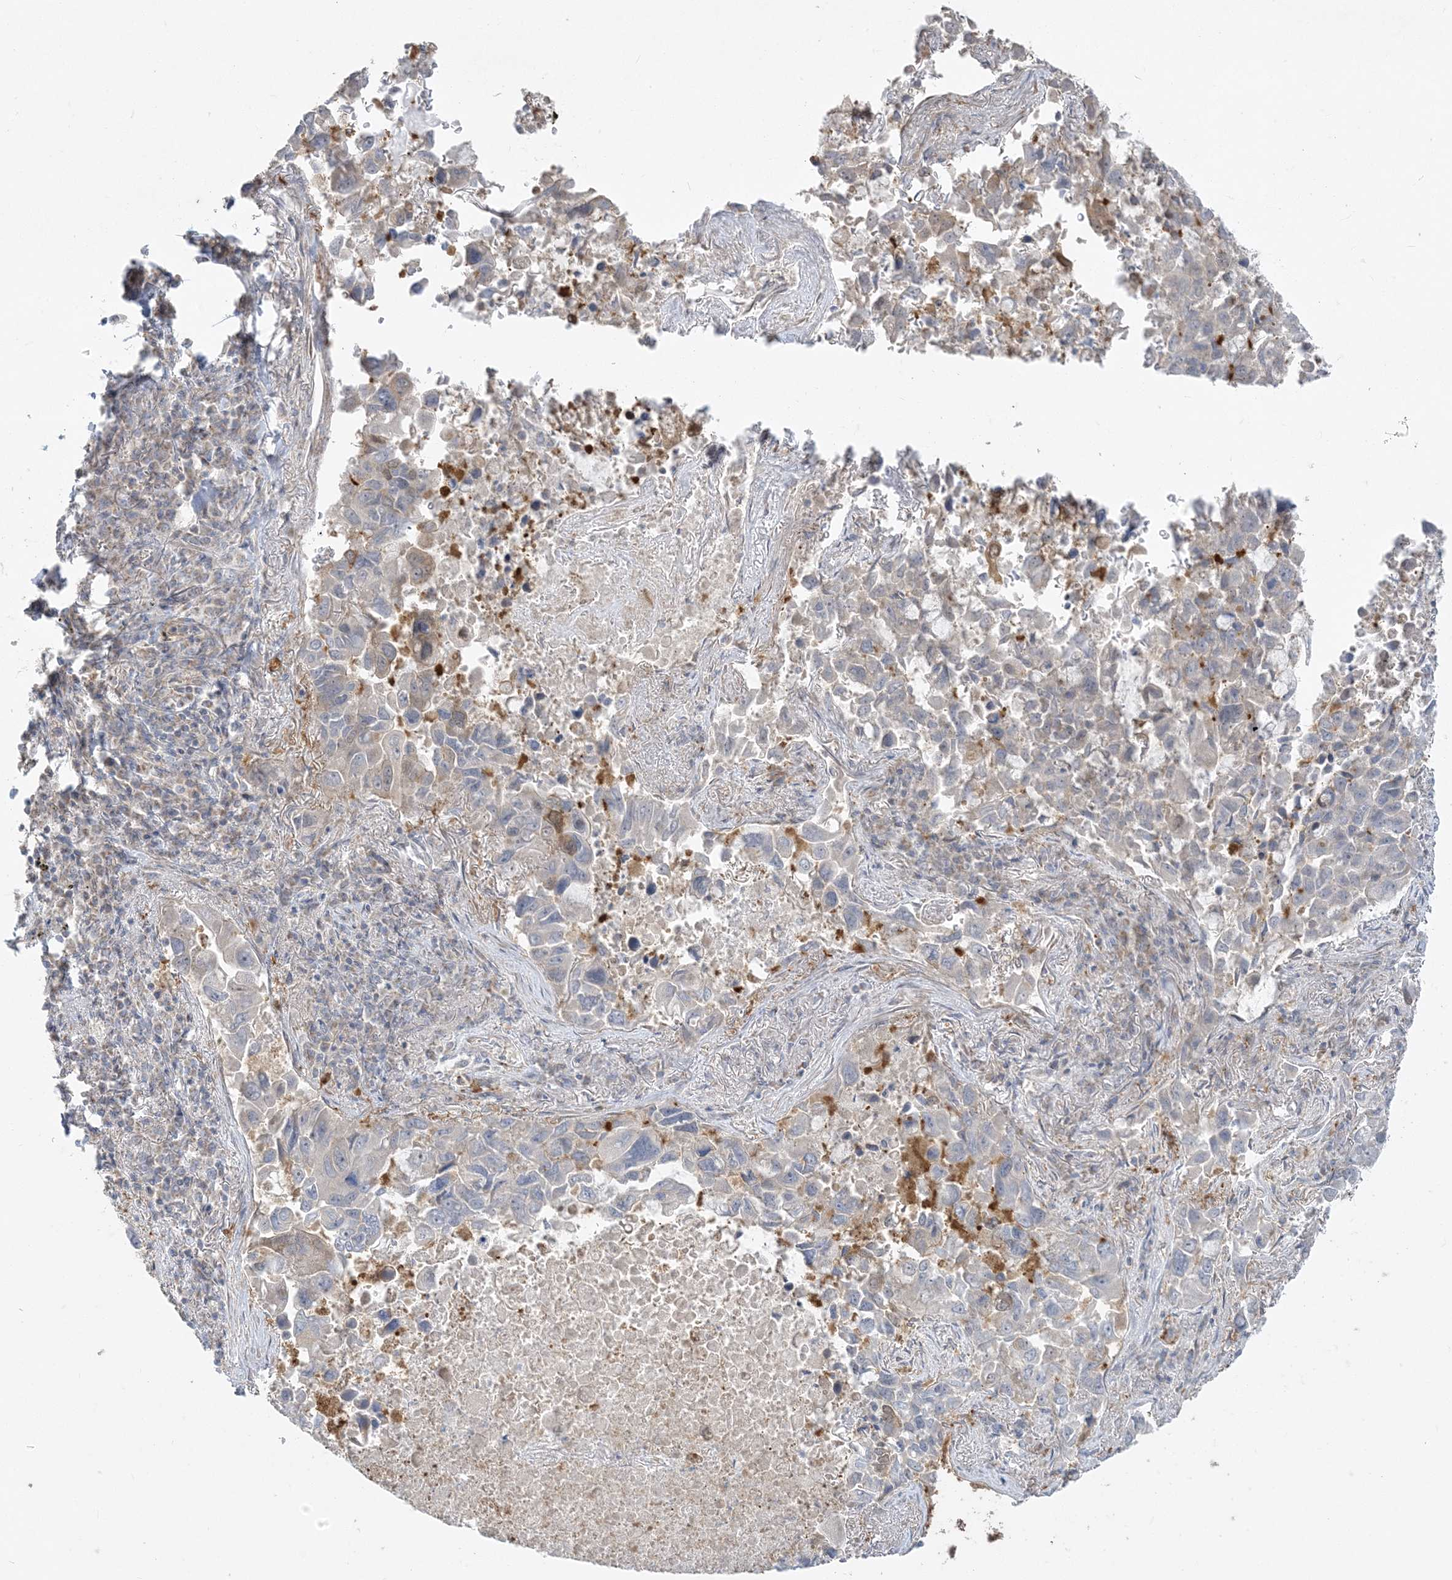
{"staining": {"intensity": "negative", "quantity": "none", "location": "none"}, "tissue": "lung cancer", "cell_type": "Tumor cells", "image_type": "cancer", "snomed": [{"axis": "morphology", "description": "Adenocarcinoma, NOS"}, {"axis": "topography", "description": "Lung"}], "caption": "DAB immunohistochemical staining of lung cancer exhibits no significant expression in tumor cells.", "gene": "ZC3H6", "patient": {"sex": "male", "age": 64}}